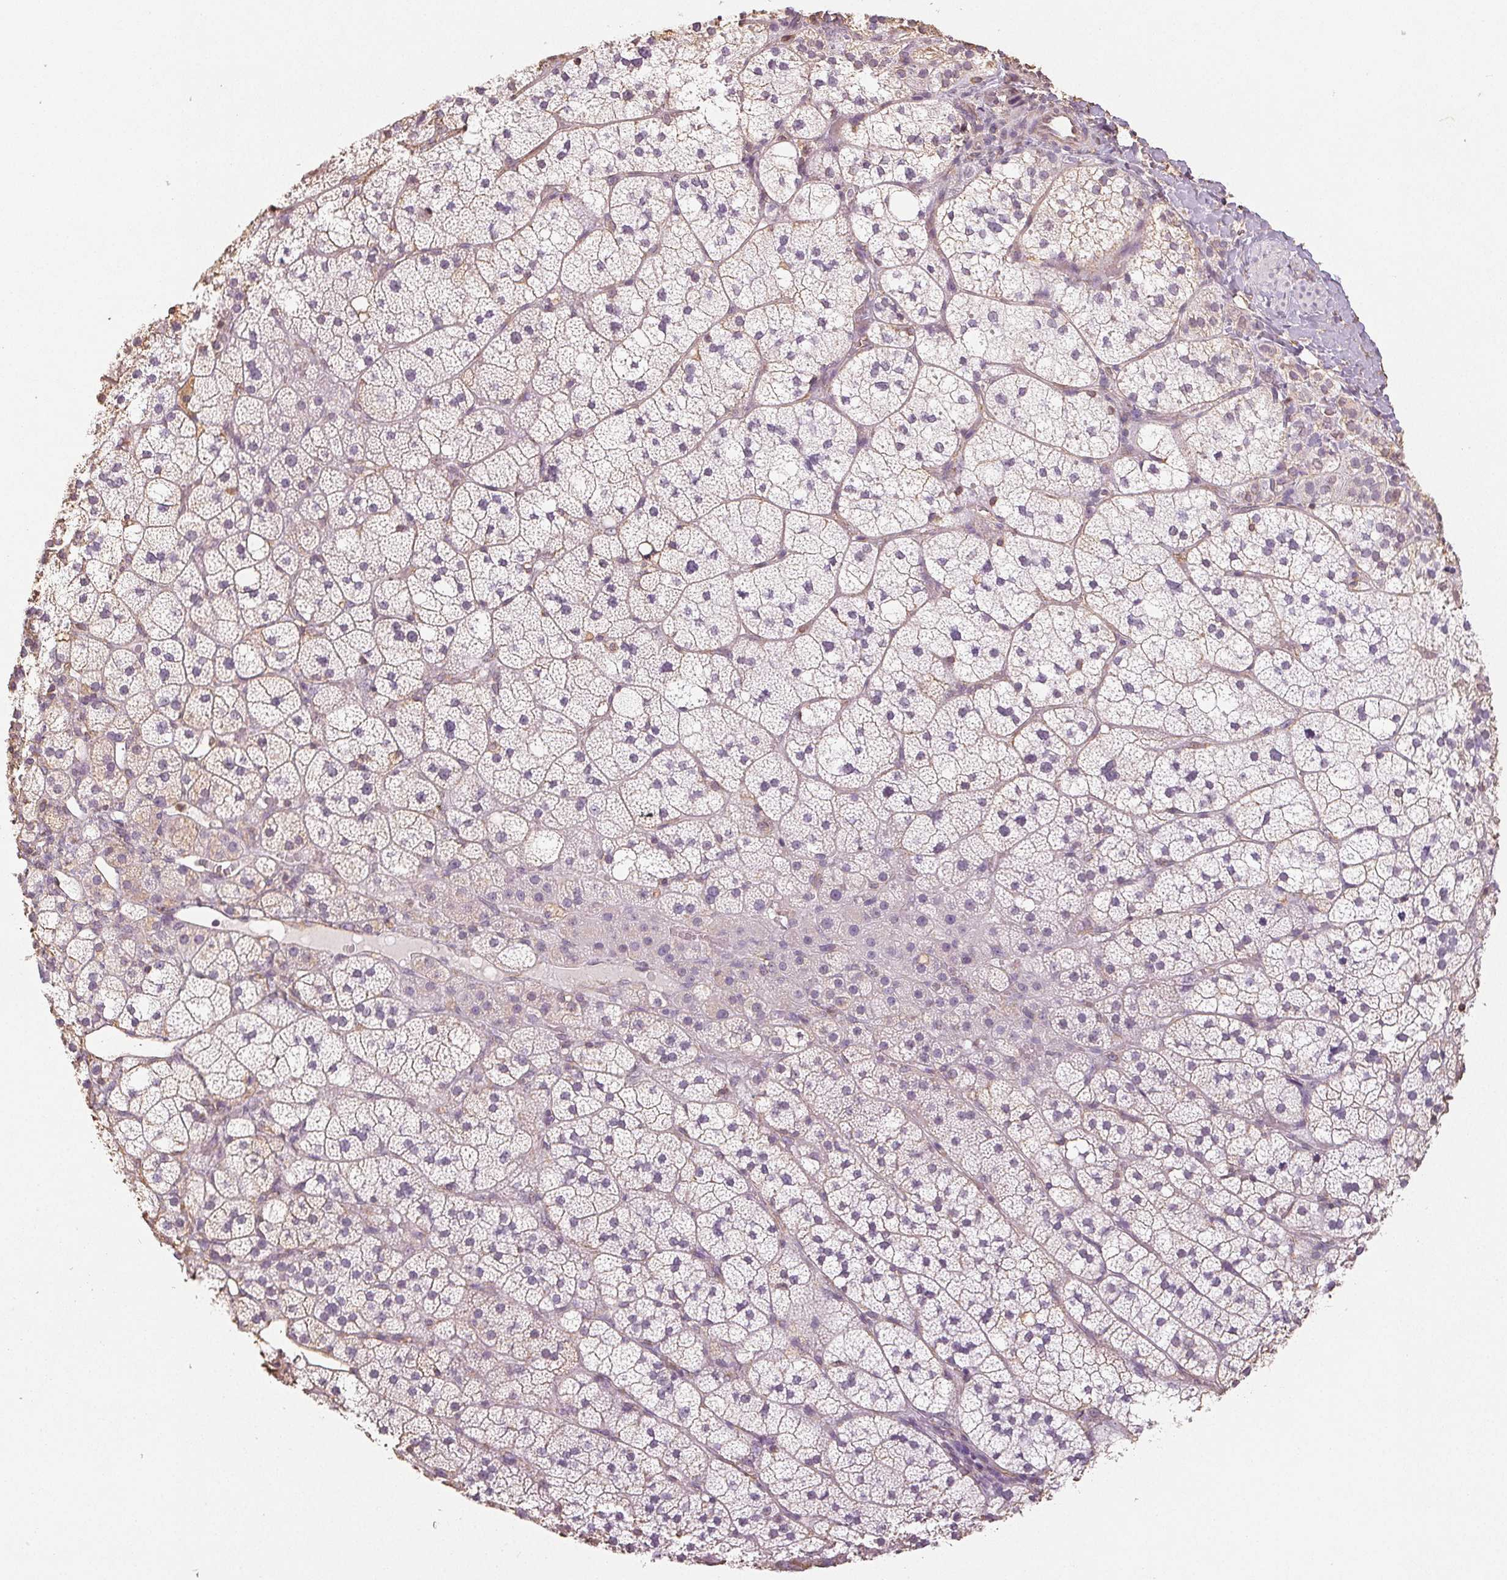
{"staining": {"intensity": "negative", "quantity": "none", "location": "none"}, "tissue": "adrenal gland", "cell_type": "Glandular cells", "image_type": "normal", "snomed": [{"axis": "morphology", "description": "Normal tissue, NOS"}, {"axis": "topography", "description": "Adrenal gland"}], "caption": "Immunohistochemistry of benign human adrenal gland exhibits no staining in glandular cells. (Immunohistochemistry (ihc), brightfield microscopy, high magnification).", "gene": "COL7A1", "patient": {"sex": "male", "age": 53}}